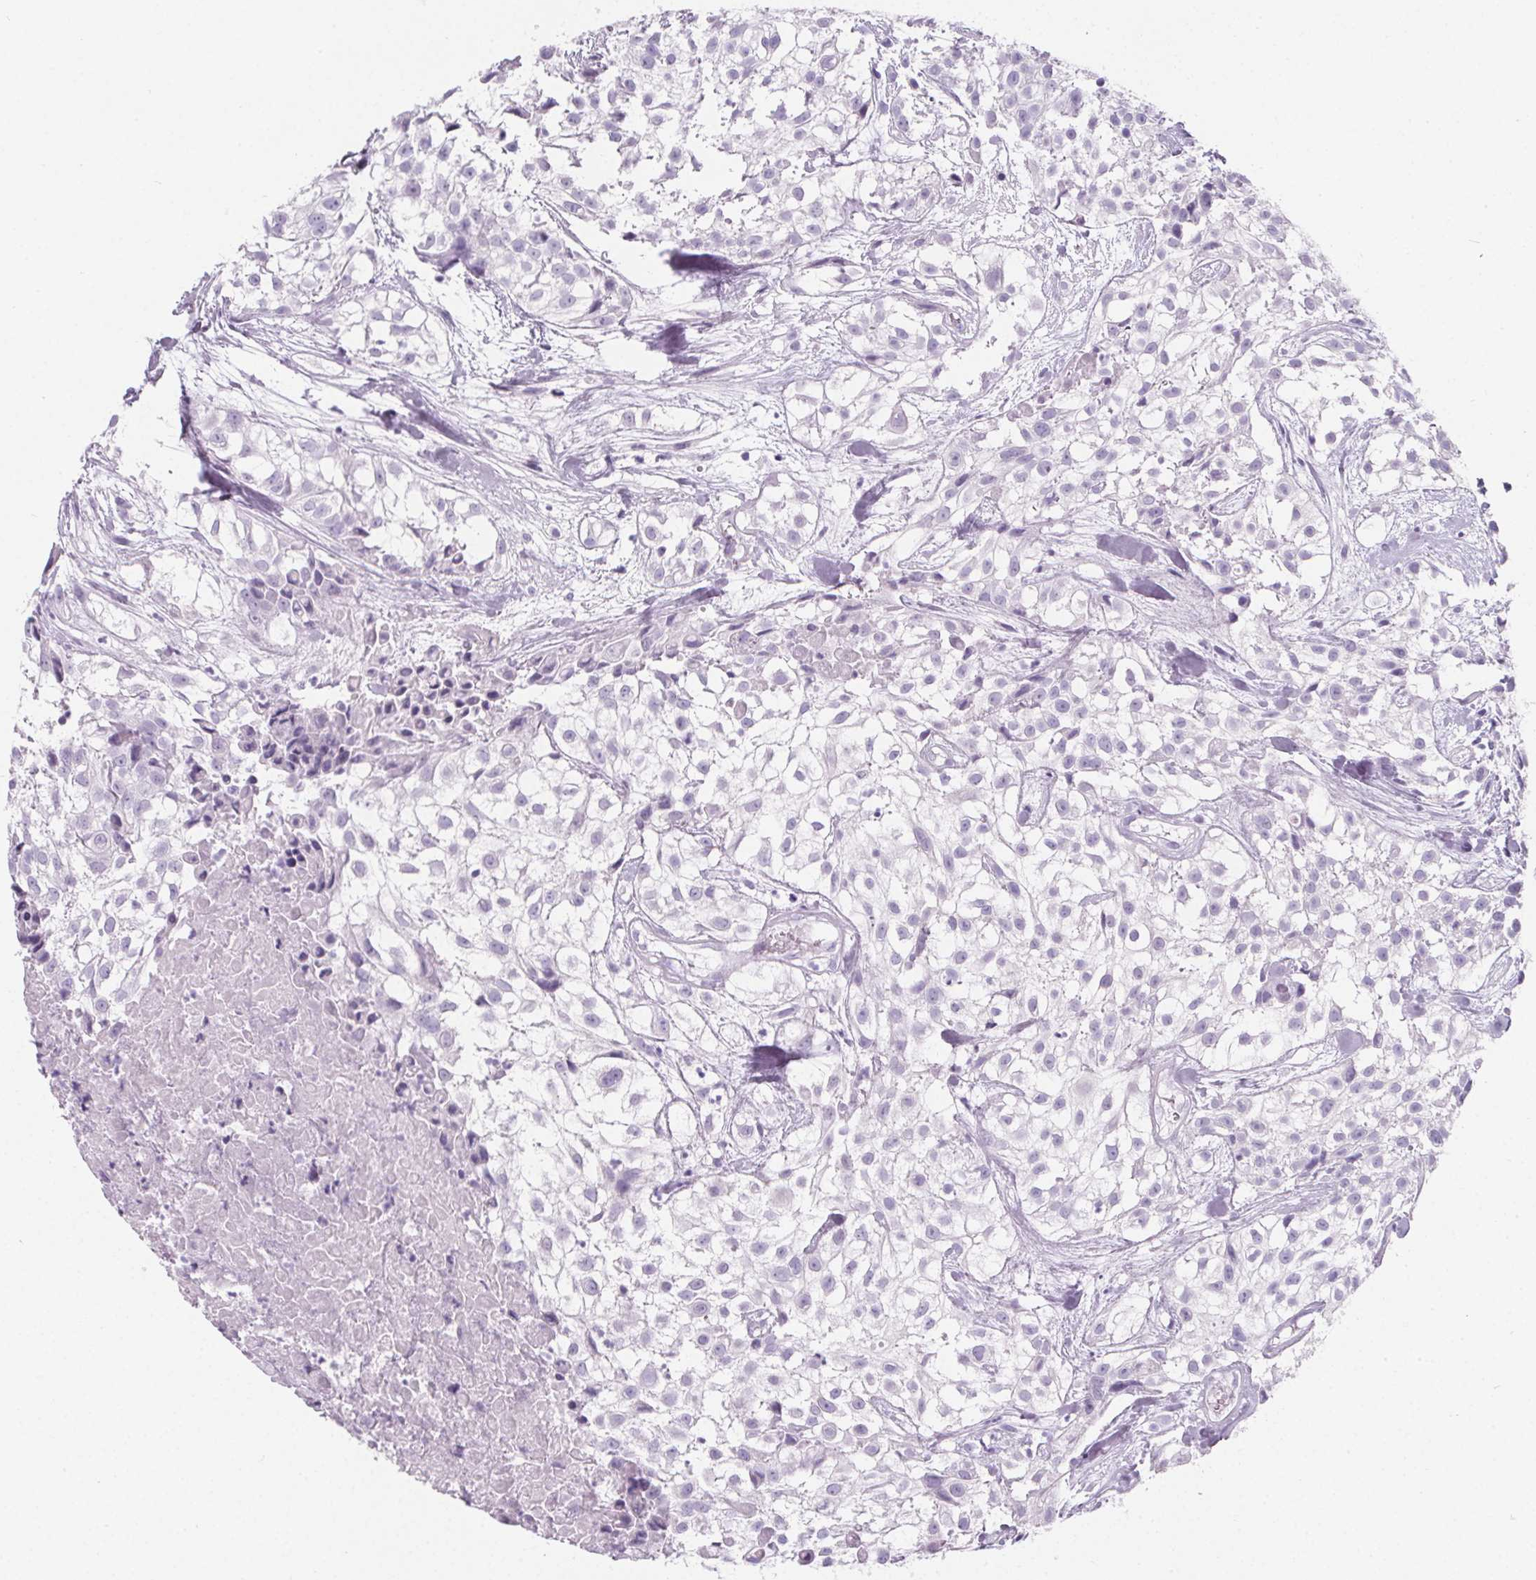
{"staining": {"intensity": "negative", "quantity": "none", "location": "none"}, "tissue": "urothelial cancer", "cell_type": "Tumor cells", "image_type": "cancer", "snomed": [{"axis": "morphology", "description": "Urothelial carcinoma, High grade"}, {"axis": "topography", "description": "Urinary bladder"}], "caption": "An immunohistochemistry (IHC) histopathology image of urothelial cancer is shown. There is no staining in tumor cells of urothelial cancer. (DAB (3,3'-diaminobenzidine) immunohistochemistry, high magnification).", "gene": "ADRB1", "patient": {"sex": "male", "age": 56}}